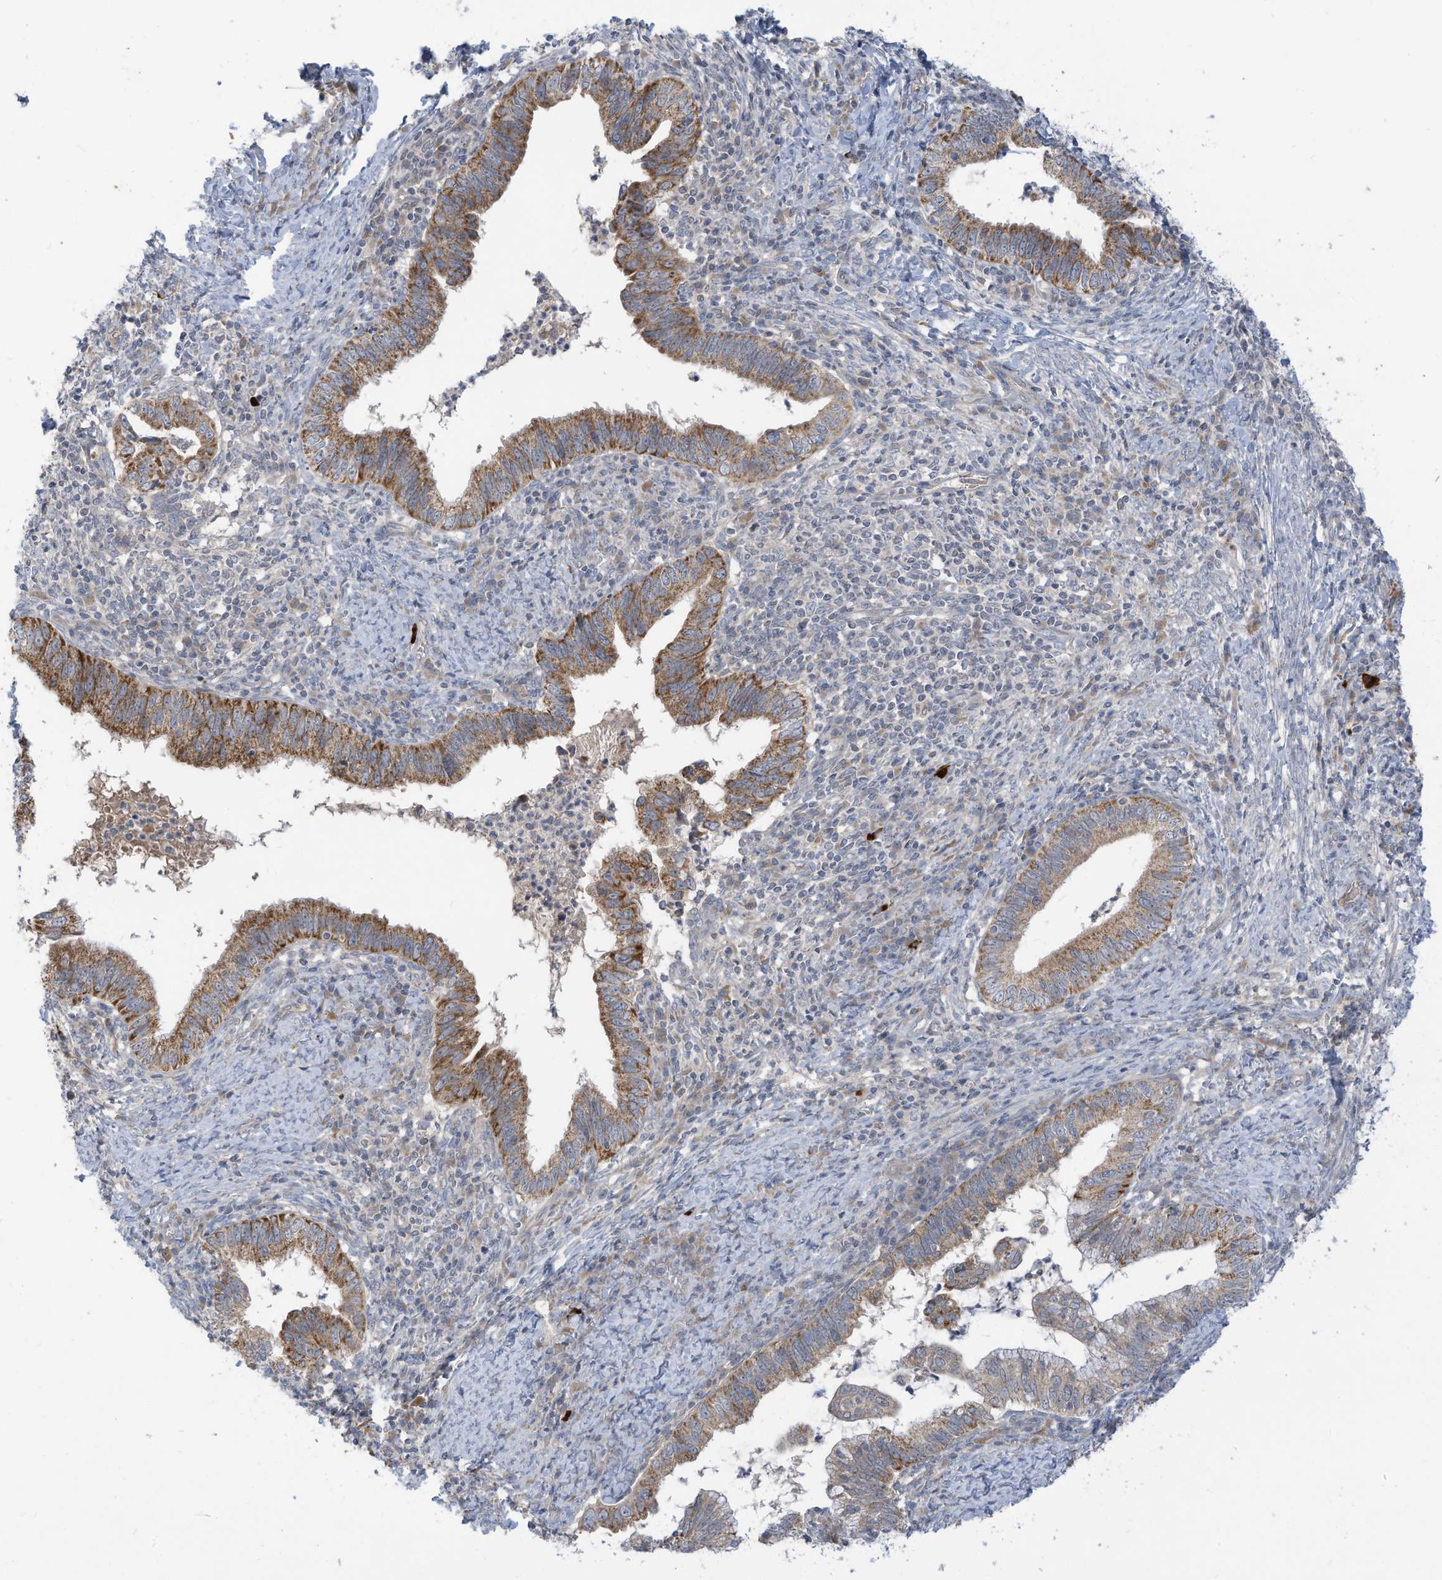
{"staining": {"intensity": "moderate", "quantity": "25%-75%", "location": "cytoplasmic/membranous"}, "tissue": "cervical cancer", "cell_type": "Tumor cells", "image_type": "cancer", "snomed": [{"axis": "morphology", "description": "Adenocarcinoma, NOS"}, {"axis": "topography", "description": "Cervix"}], "caption": "Immunohistochemistry micrograph of cervical cancer stained for a protein (brown), which shows medium levels of moderate cytoplasmic/membranous staining in about 25%-75% of tumor cells.", "gene": "SCGB1D2", "patient": {"sex": "female", "age": 36}}